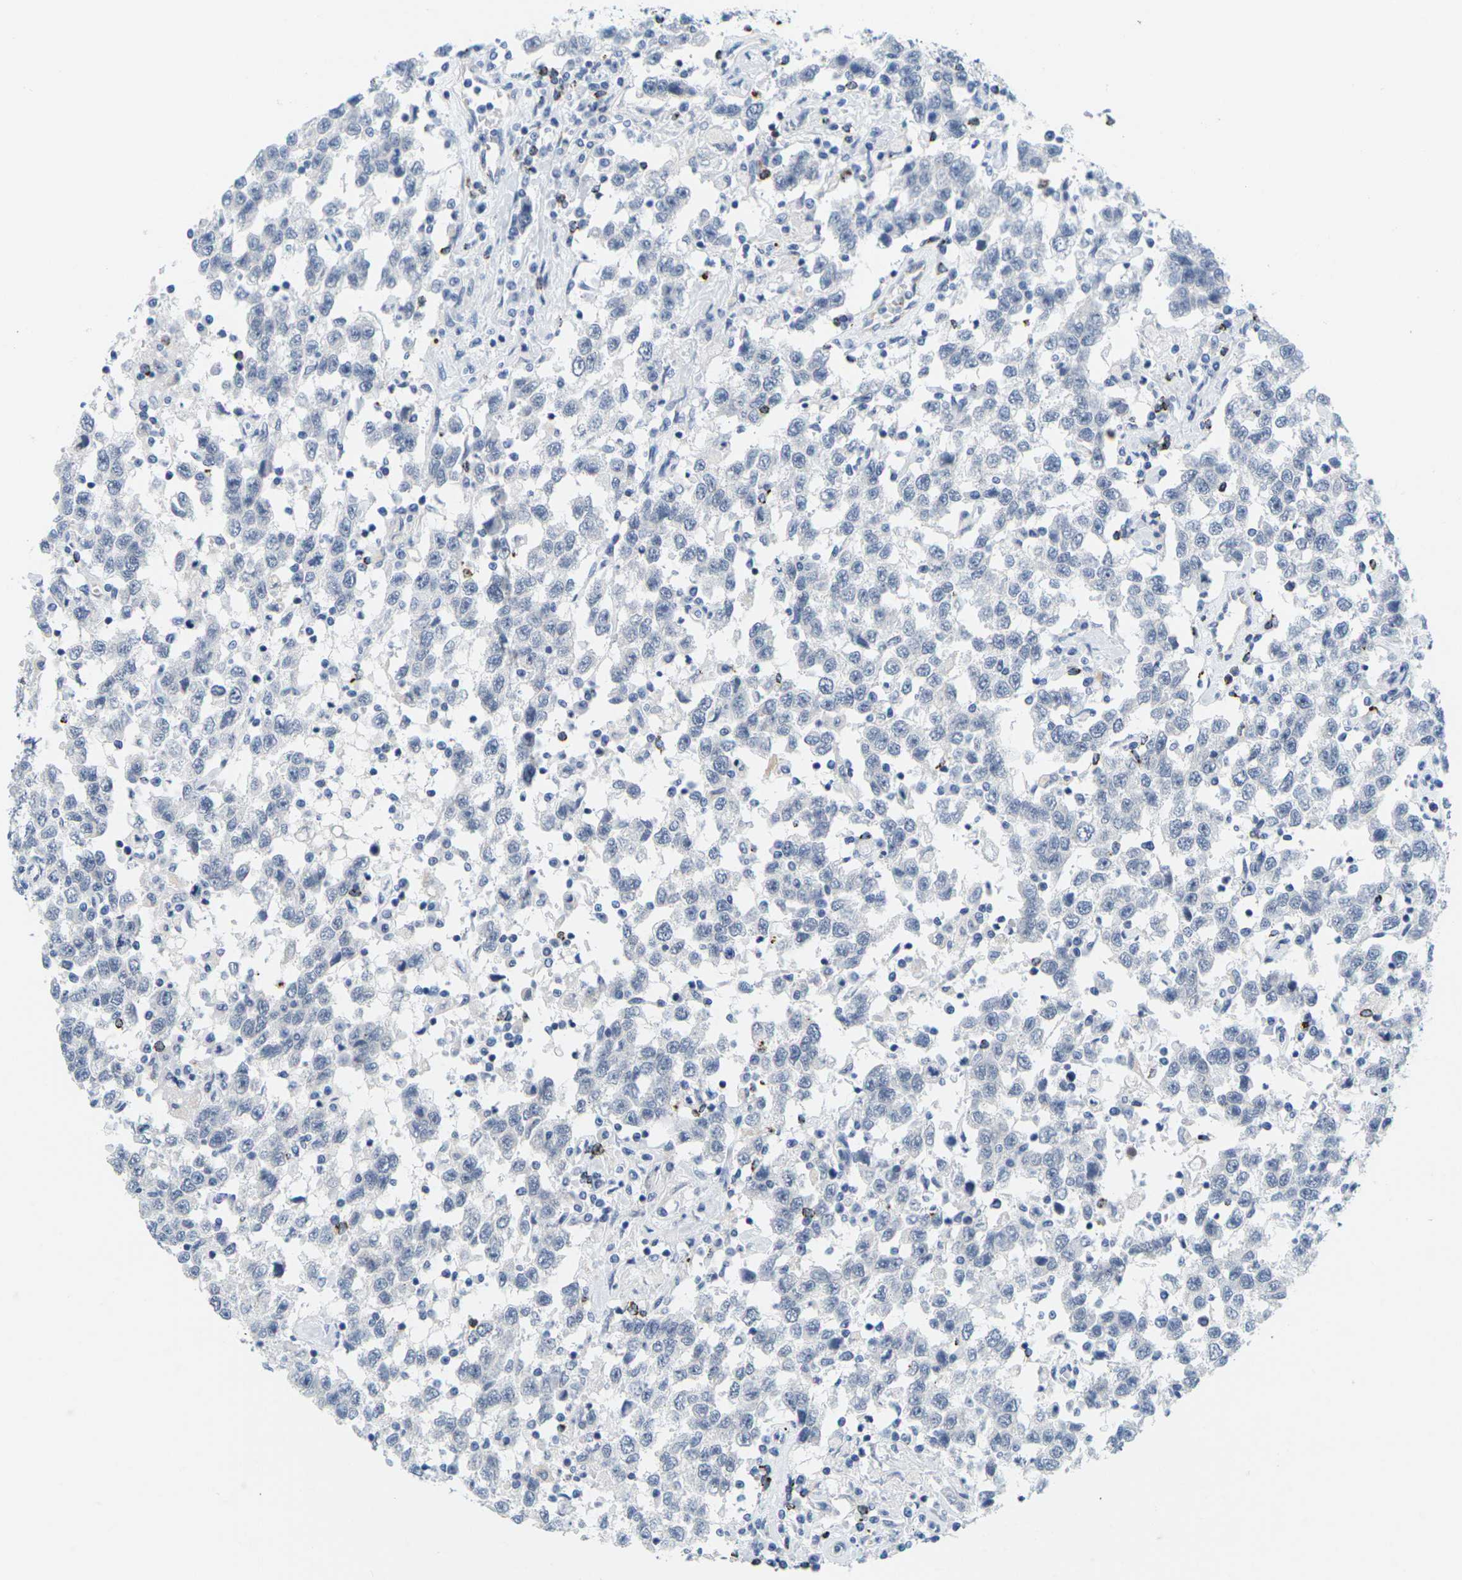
{"staining": {"intensity": "negative", "quantity": "none", "location": "none"}, "tissue": "testis cancer", "cell_type": "Tumor cells", "image_type": "cancer", "snomed": [{"axis": "morphology", "description": "Seminoma, NOS"}, {"axis": "topography", "description": "Testis"}], "caption": "High power microscopy micrograph of an immunohistochemistry (IHC) photomicrograph of testis seminoma, revealing no significant expression in tumor cells. (Stains: DAB (3,3'-diaminobenzidine) immunohistochemistry with hematoxylin counter stain, Microscopy: brightfield microscopy at high magnification).", "gene": "HLA-DOB", "patient": {"sex": "male", "age": 41}}